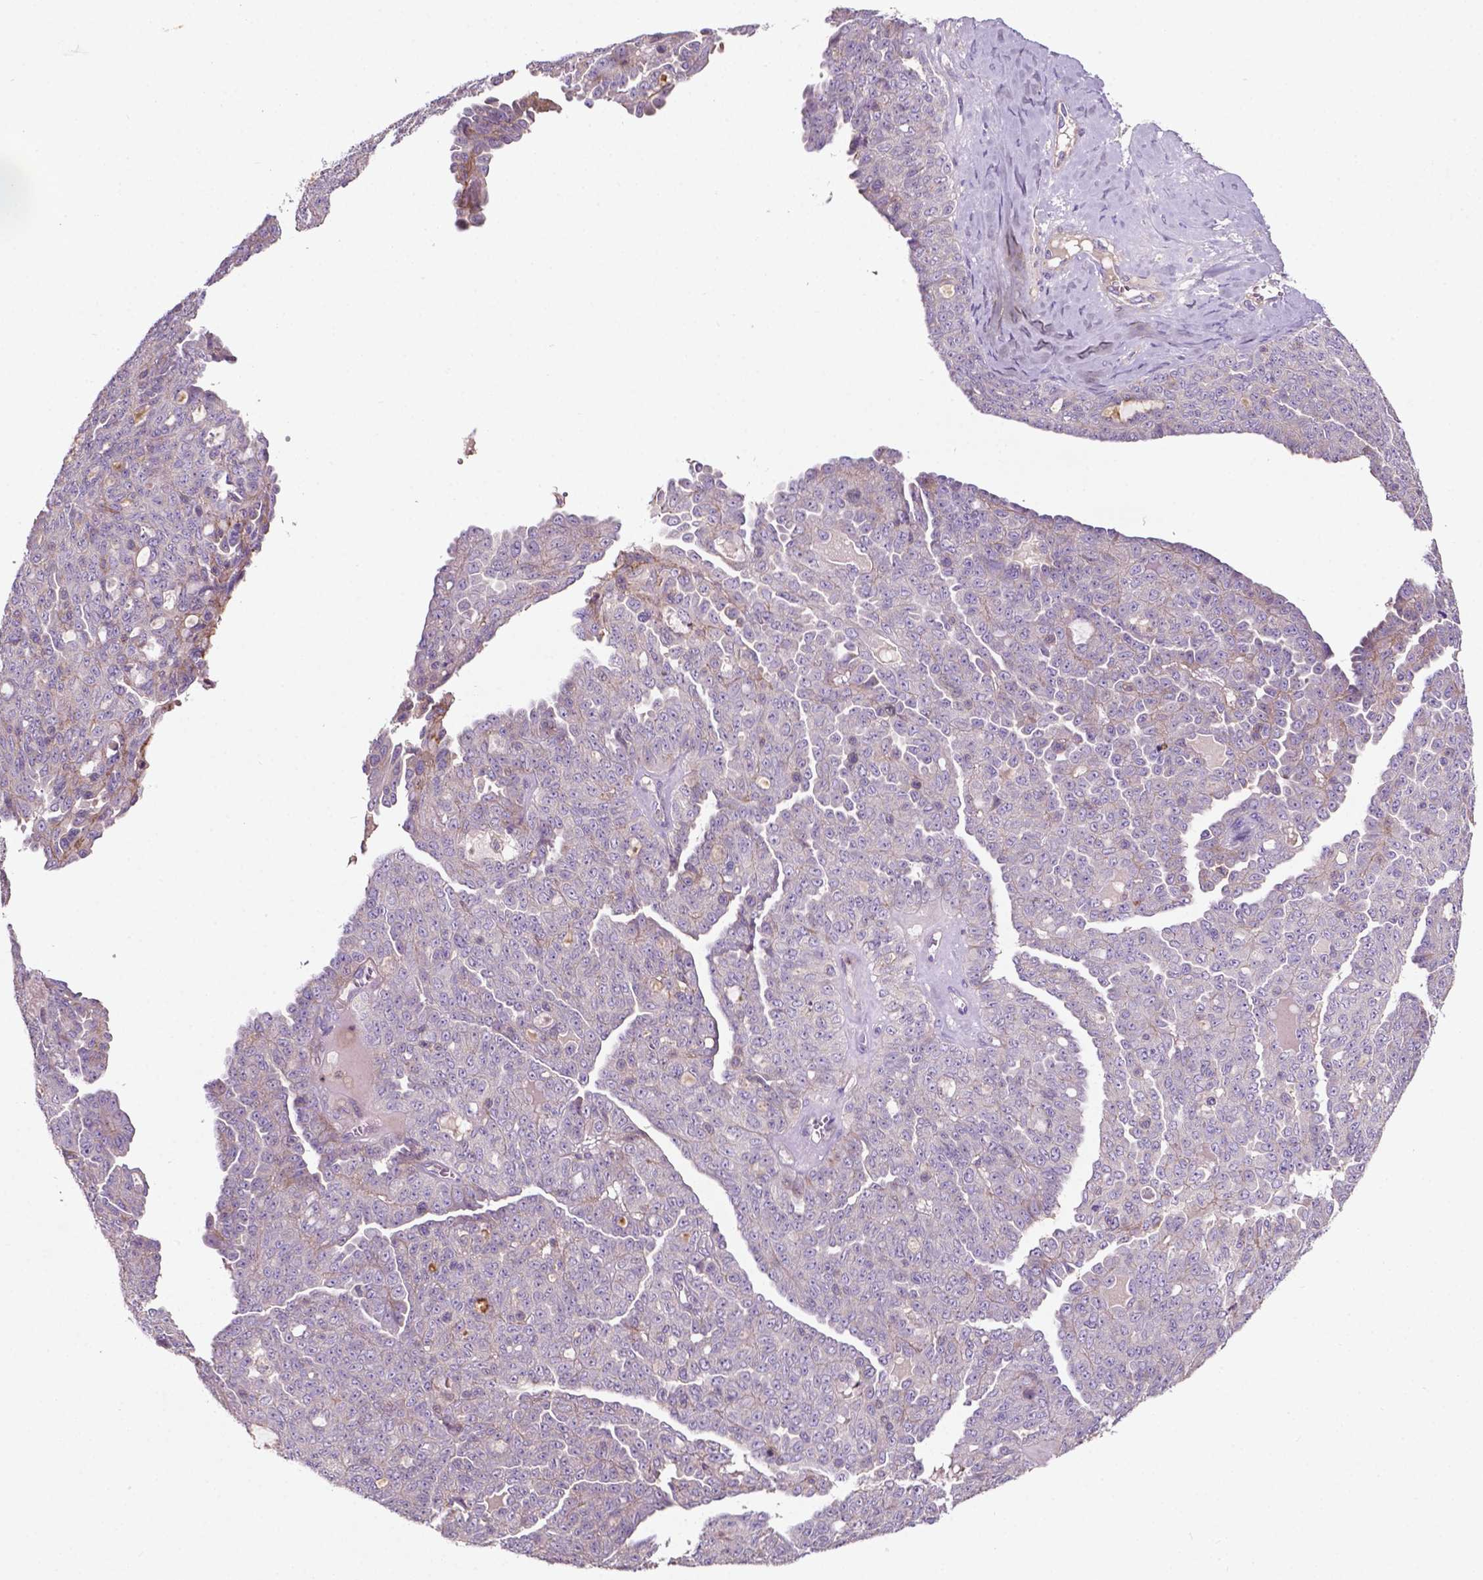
{"staining": {"intensity": "negative", "quantity": "none", "location": "none"}, "tissue": "ovarian cancer", "cell_type": "Tumor cells", "image_type": "cancer", "snomed": [{"axis": "morphology", "description": "Cystadenocarcinoma, serous, NOS"}, {"axis": "topography", "description": "Ovary"}], "caption": "High magnification brightfield microscopy of ovarian serous cystadenocarcinoma stained with DAB (3,3'-diaminobenzidine) (brown) and counterstained with hematoxylin (blue): tumor cells show no significant expression.", "gene": "BMP4", "patient": {"sex": "female", "age": 71}}